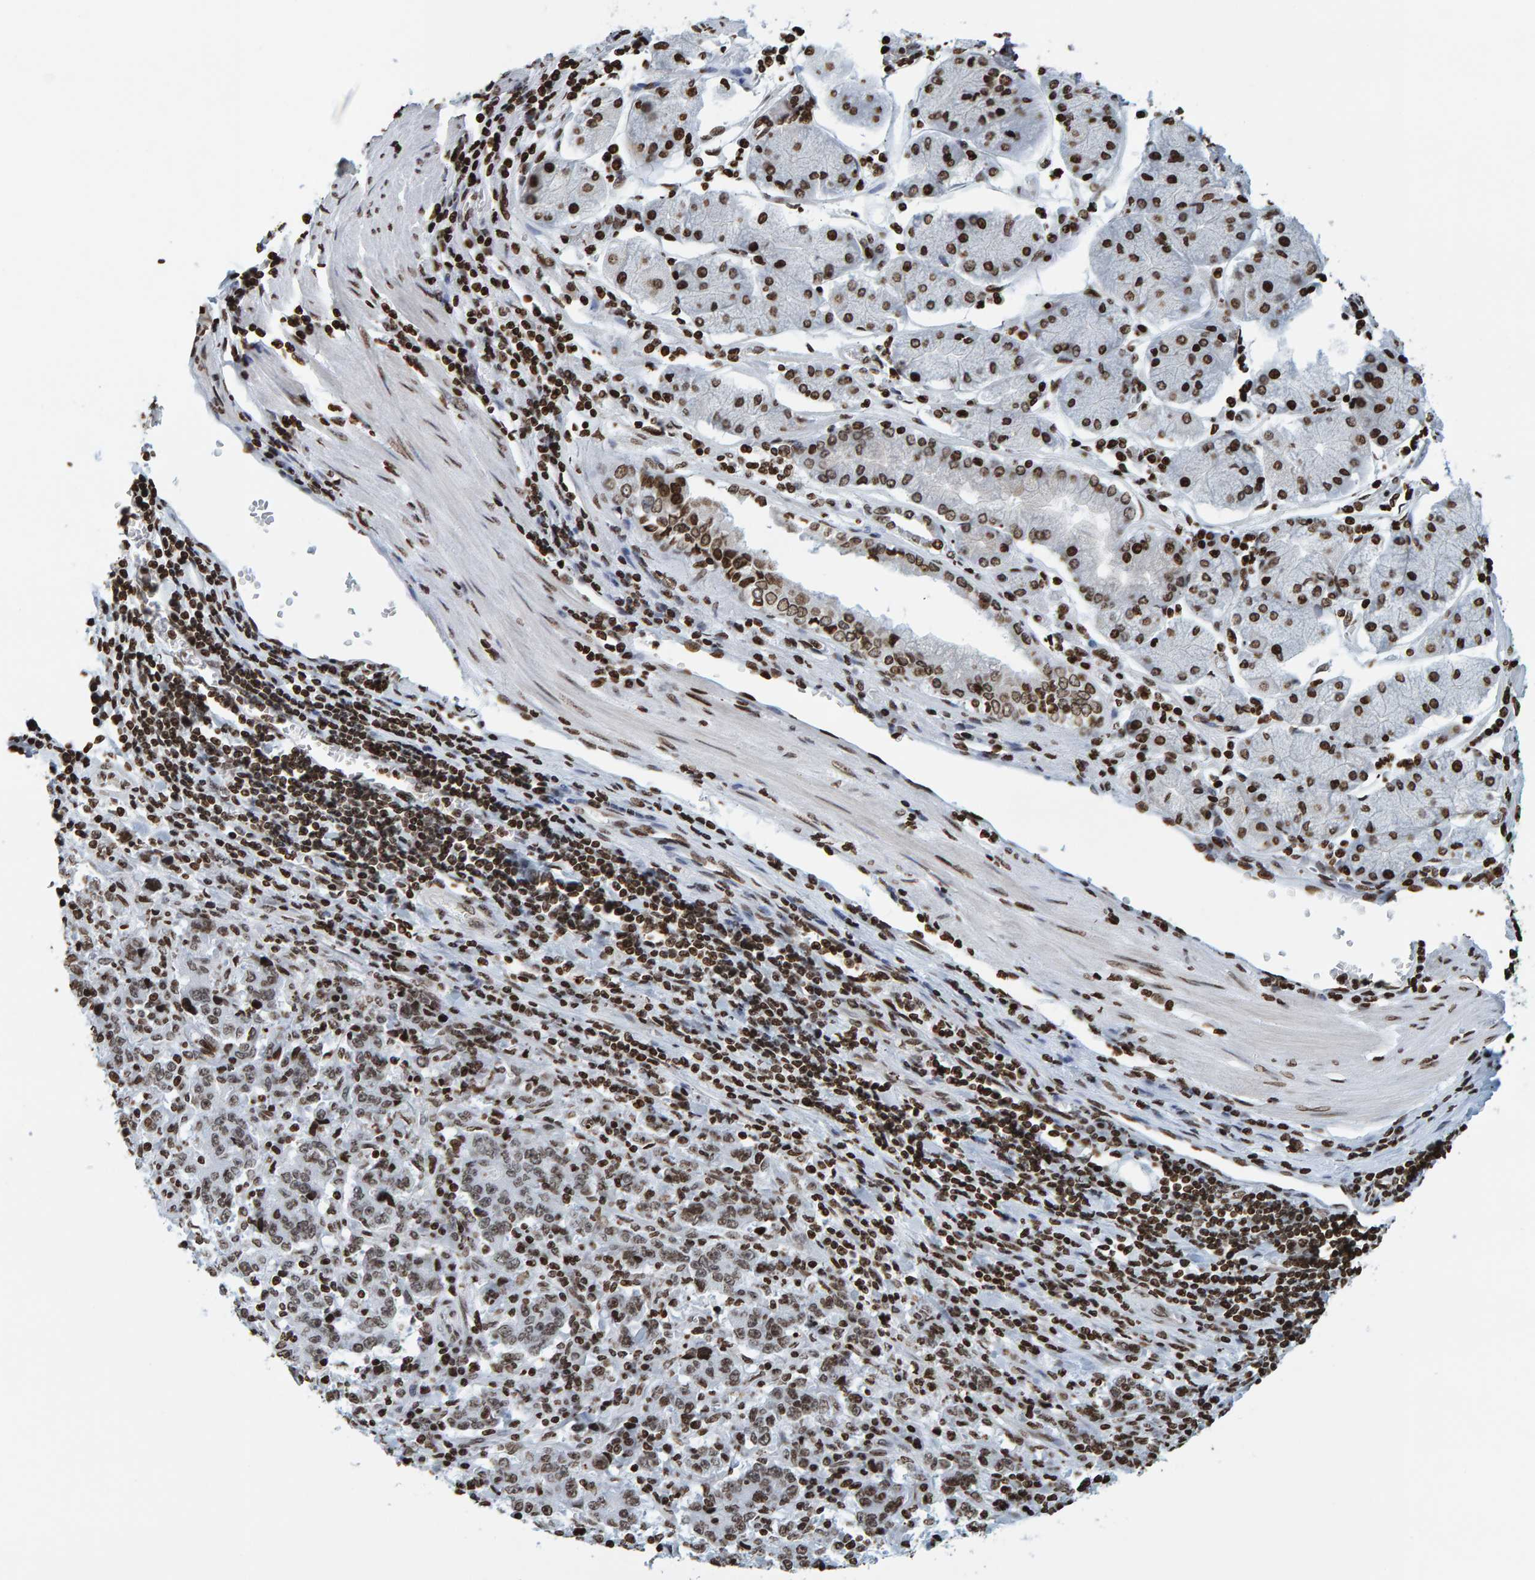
{"staining": {"intensity": "moderate", "quantity": ">75%", "location": "nuclear"}, "tissue": "stomach cancer", "cell_type": "Tumor cells", "image_type": "cancer", "snomed": [{"axis": "morphology", "description": "Normal tissue, NOS"}, {"axis": "morphology", "description": "Adenocarcinoma, NOS"}, {"axis": "topography", "description": "Stomach, upper"}, {"axis": "topography", "description": "Stomach"}], "caption": "IHC micrograph of neoplastic tissue: stomach cancer (adenocarcinoma) stained using immunohistochemistry (IHC) shows medium levels of moderate protein expression localized specifically in the nuclear of tumor cells, appearing as a nuclear brown color.", "gene": "BRF2", "patient": {"sex": "male", "age": 59}}